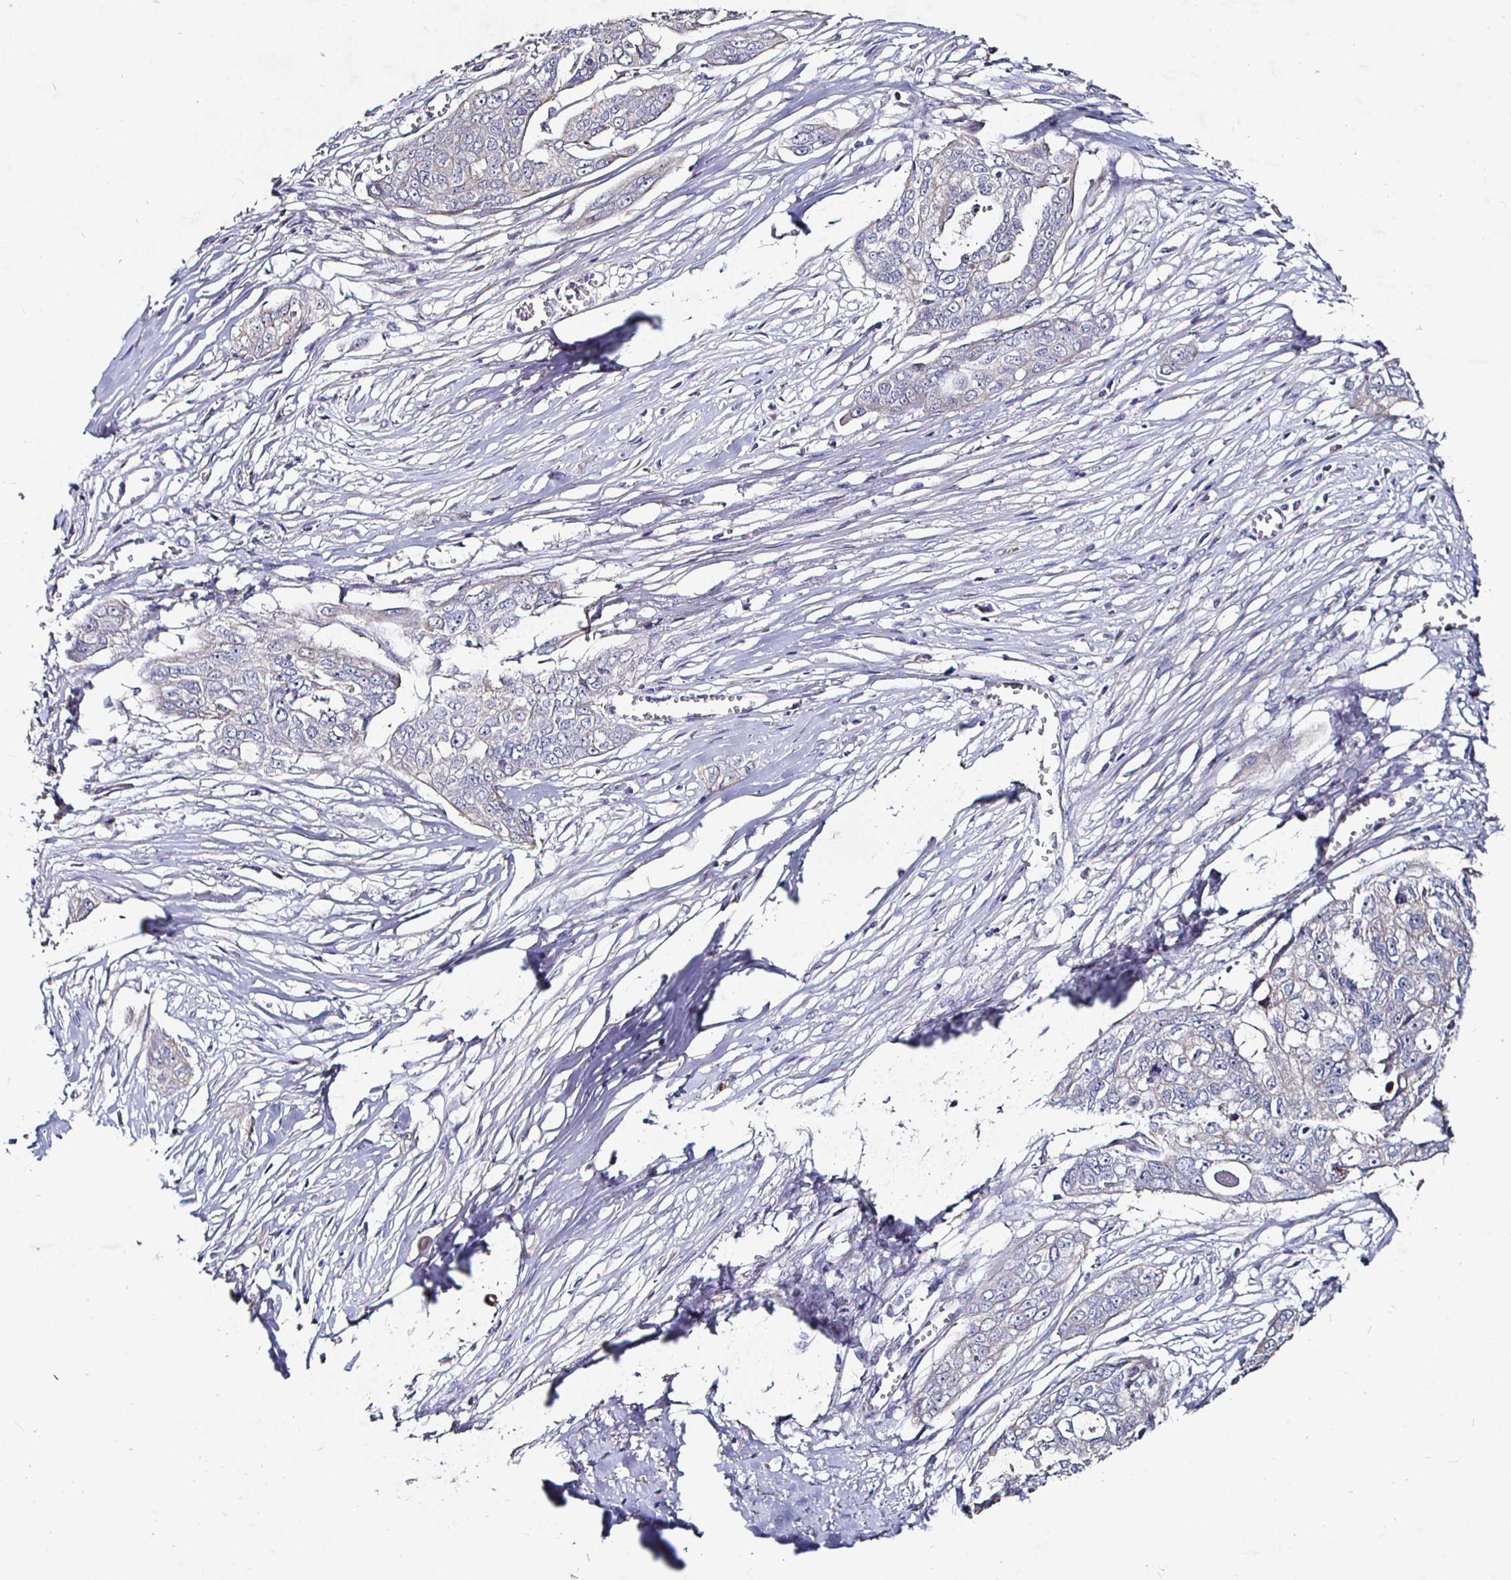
{"staining": {"intensity": "weak", "quantity": "<25%", "location": "cytoplasmic/membranous"}, "tissue": "ovarian cancer", "cell_type": "Tumor cells", "image_type": "cancer", "snomed": [{"axis": "morphology", "description": "Carcinoma, endometroid"}, {"axis": "topography", "description": "Ovary"}], "caption": "Ovarian cancer stained for a protein using immunohistochemistry (IHC) displays no positivity tumor cells.", "gene": "NRSN1", "patient": {"sex": "female", "age": 70}}